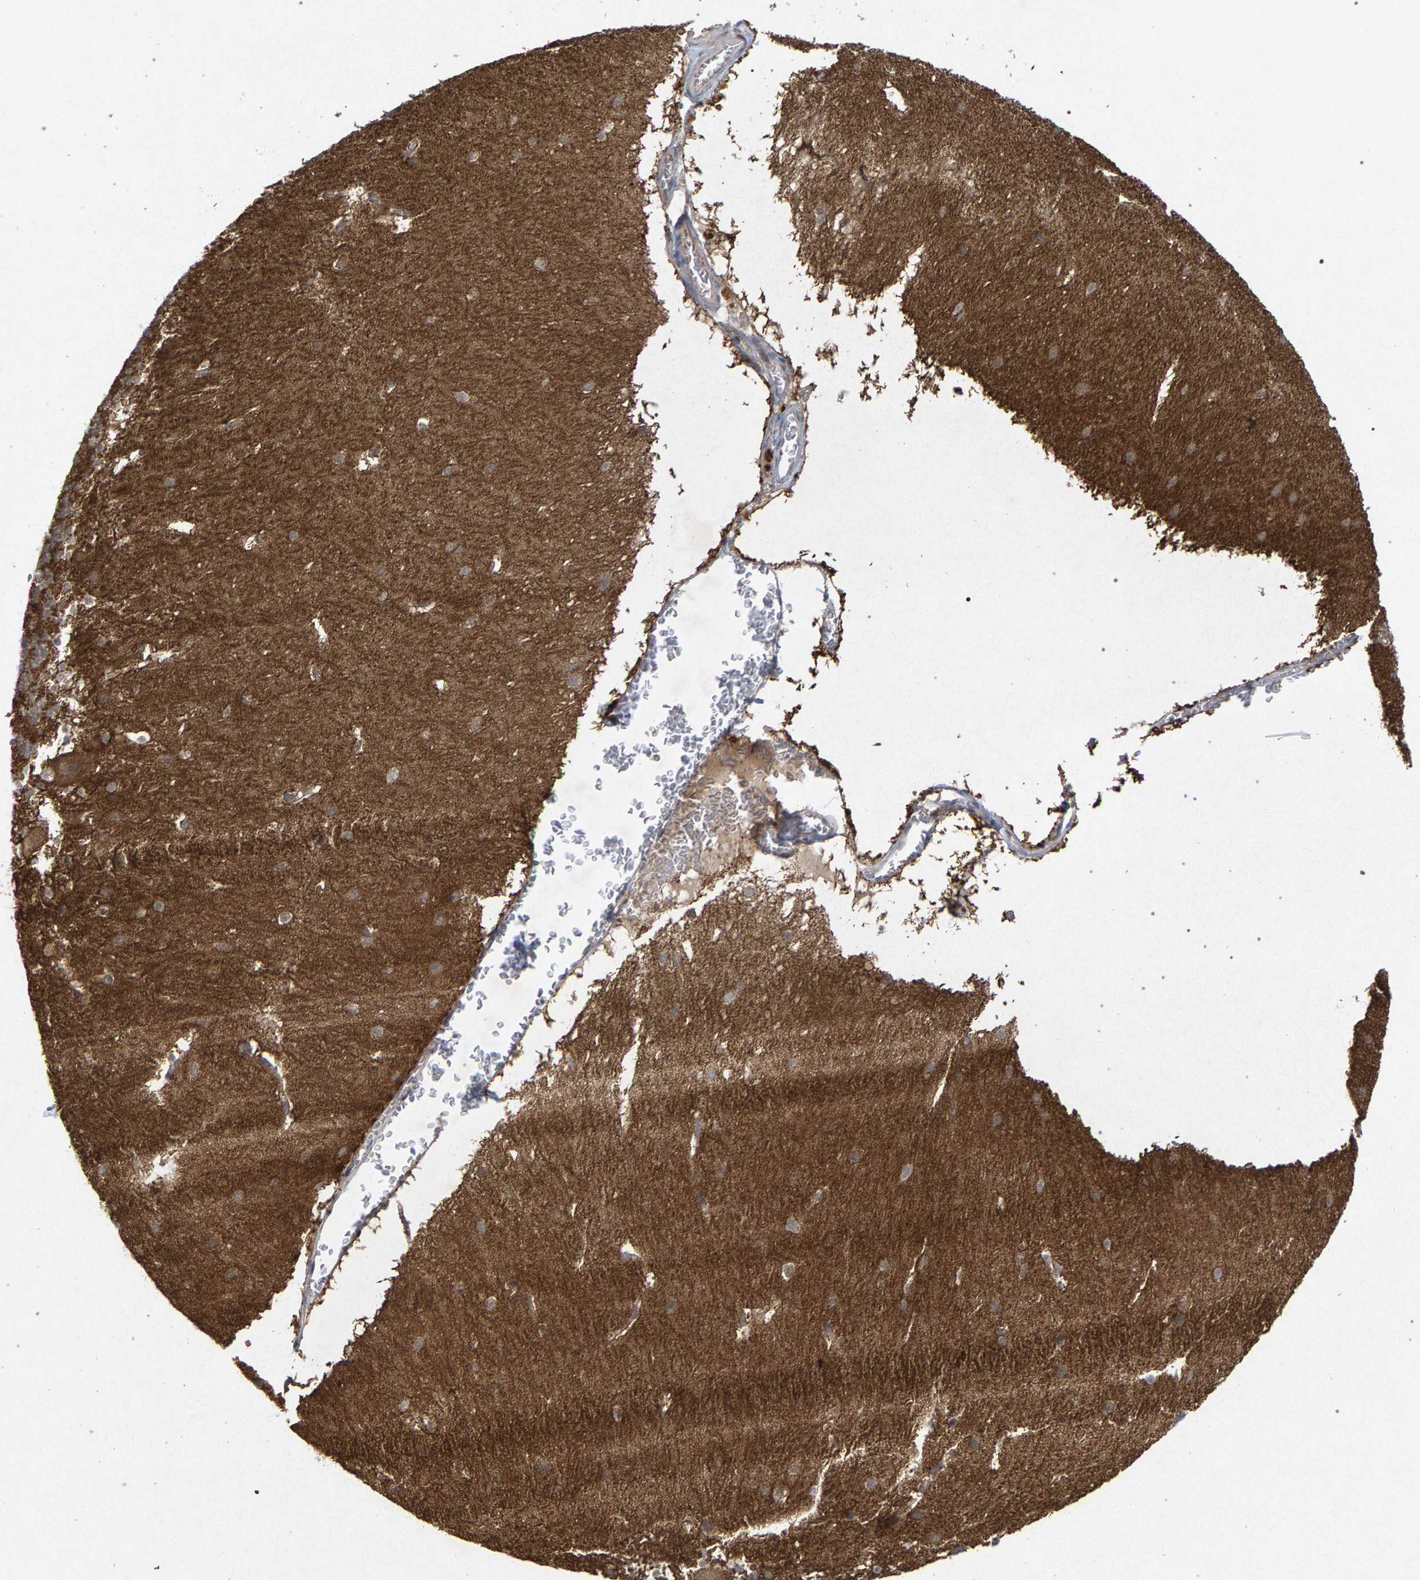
{"staining": {"intensity": "moderate", "quantity": ">75%", "location": "cytoplasmic/membranous"}, "tissue": "cerebellum", "cell_type": "Cells in granular layer", "image_type": "normal", "snomed": [{"axis": "morphology", "description": "Normal tissue, NOS"}, {"axis": "topography", "description": "Cerebellum"}], "caption": "Immunohistochemical staining of normal cerebellum reveals moderate cytoplasmic/membranous protein staining in about >75% of cells in granular layer.", "gene": "SLC4A4", "patient": {"sex": "male", "age": 45}}